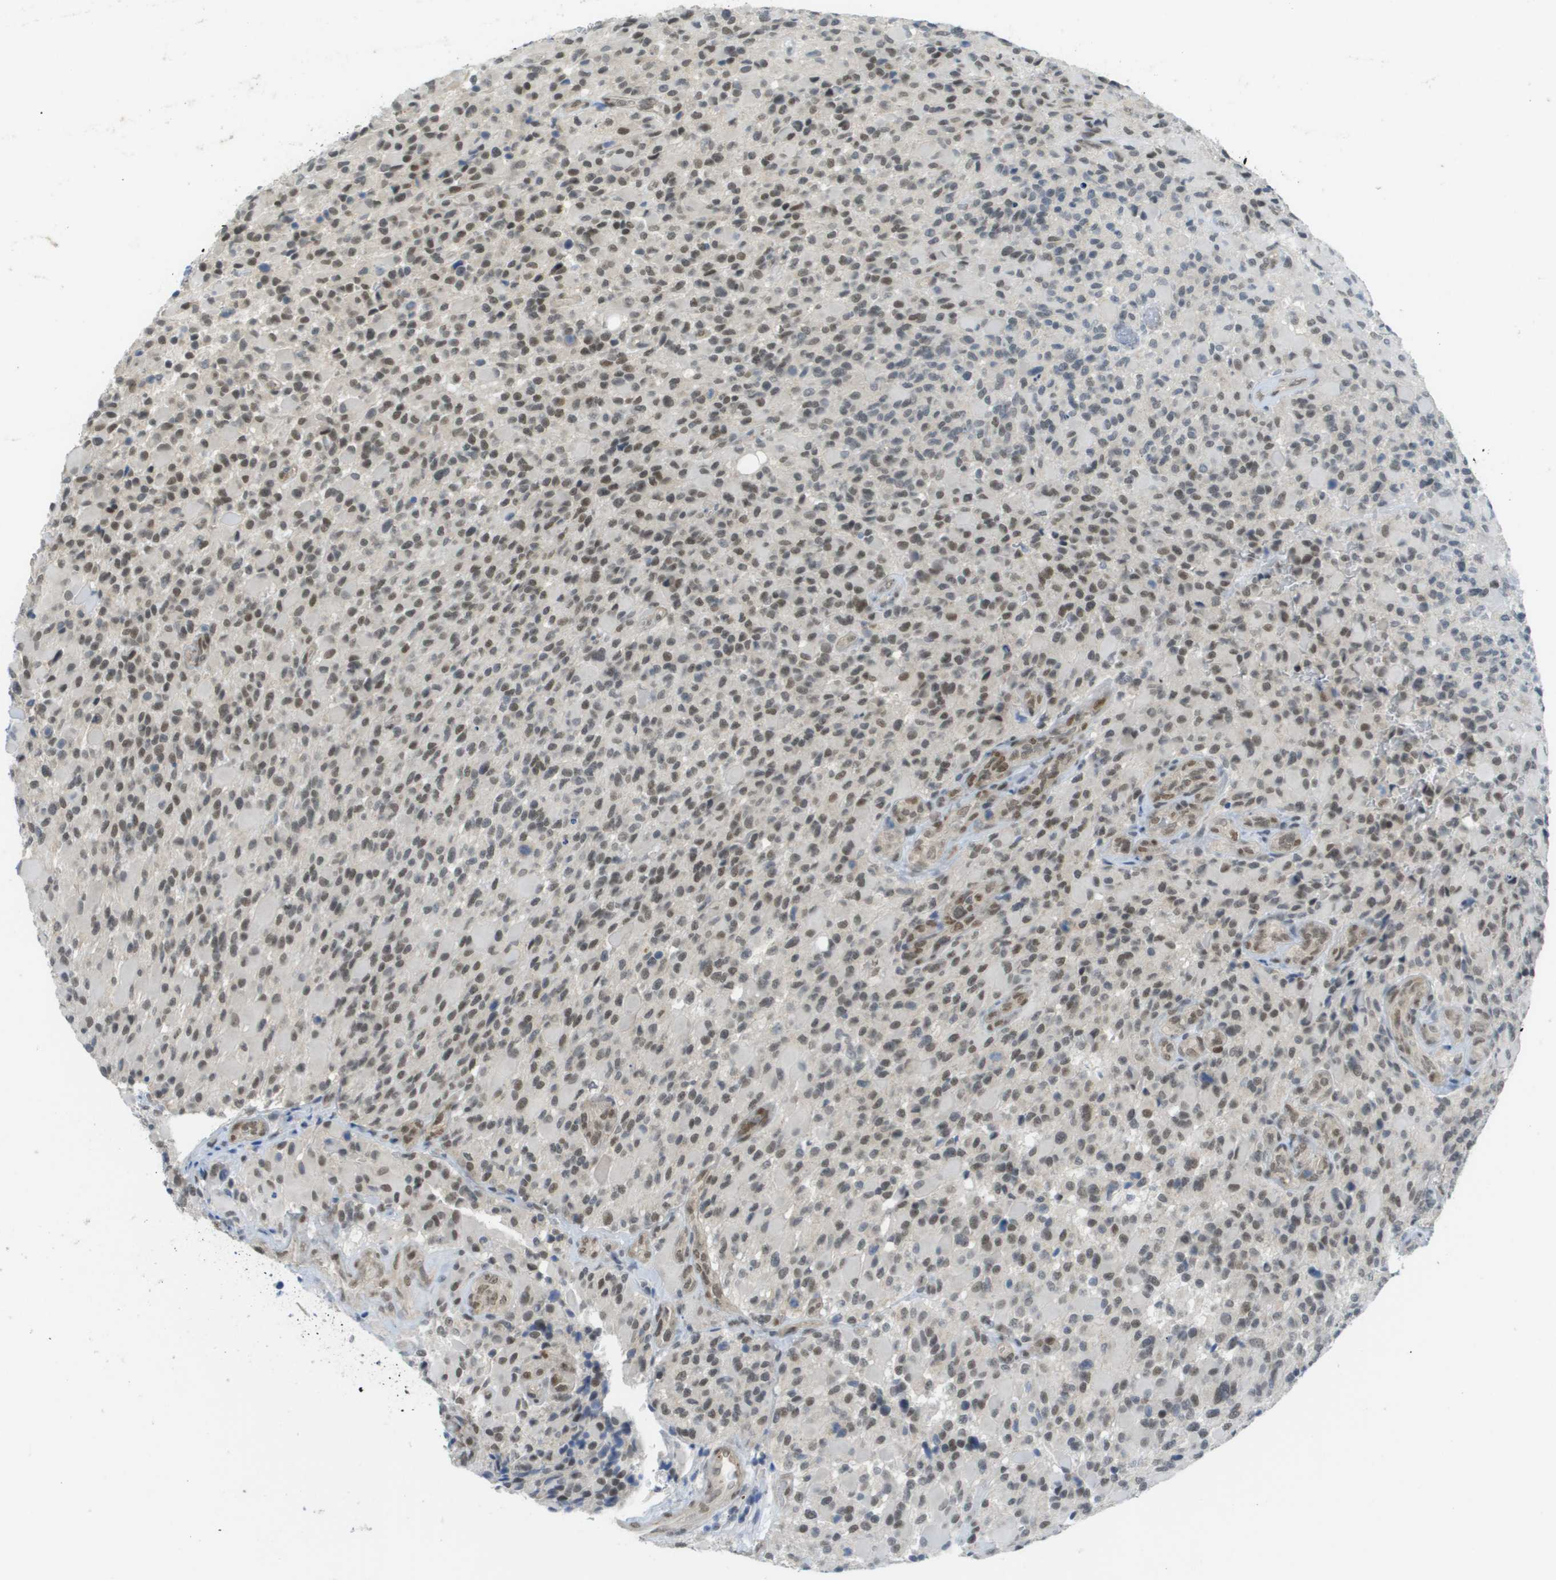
{"staining": {"intensity": "moderate", "quantity": ">75%", "location": "nuclear"}, "tissue": "glioma", "cell_type": "Tumor cells", "image_type": "cancer", "snomed": [{"axis": "morphology", "description": "Glioma, malignant, High grade"}, {"axis": "topography", "description": "Brain"}], "caption": "A high-resolution micrograph shows immunohistochemistry (IHC) staining of glioma, which displays moderate nuclear expression in approximately >75% of tumor cells. The protein is shown in brown color, while the nuclei are stained blue.", "gene": "ARID1B", "patient": {"sex": "male", "age": 71}}